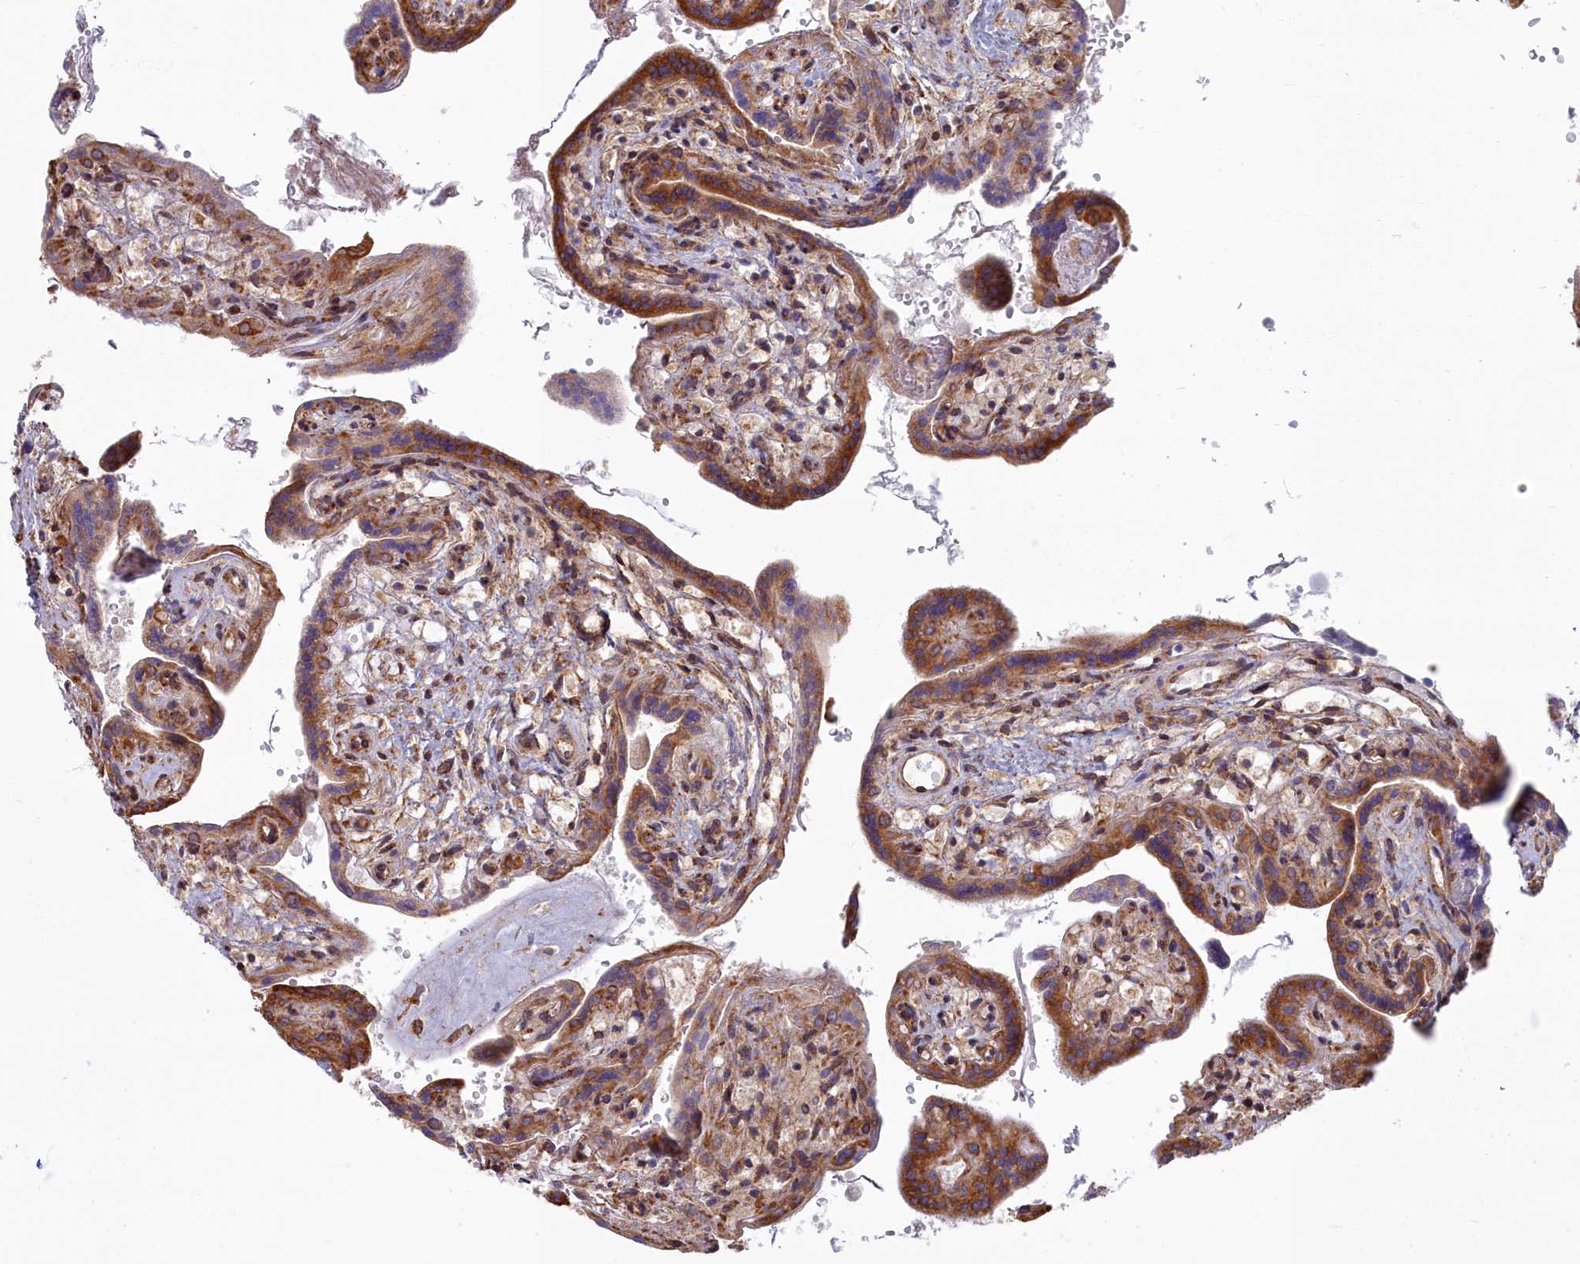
{"staining": {"intensity": "moderate", "quantity": ">75%", "location": "cytoplasmic/membranous"}, "tissue": "placenta", "cell_type": "Trophoblastic cells", "image_type": "normal", "snomed": [{"axis": "morphology", "description": "Normal tissue, NOS"}, {"axis": "topography", "description": "Placenta"}], "caption": "IHC histopathology image of unremarkable placenta: human placenta stained using IHC exhibits medium levels of moderate protein expression localized specifically in the cytoplasmic/membranous of trophoblastic cells, appearing as a cytoplasmic/membranous brown color.", "gene": "MAK16", "patient": {"sex": "female", "age": 37}}